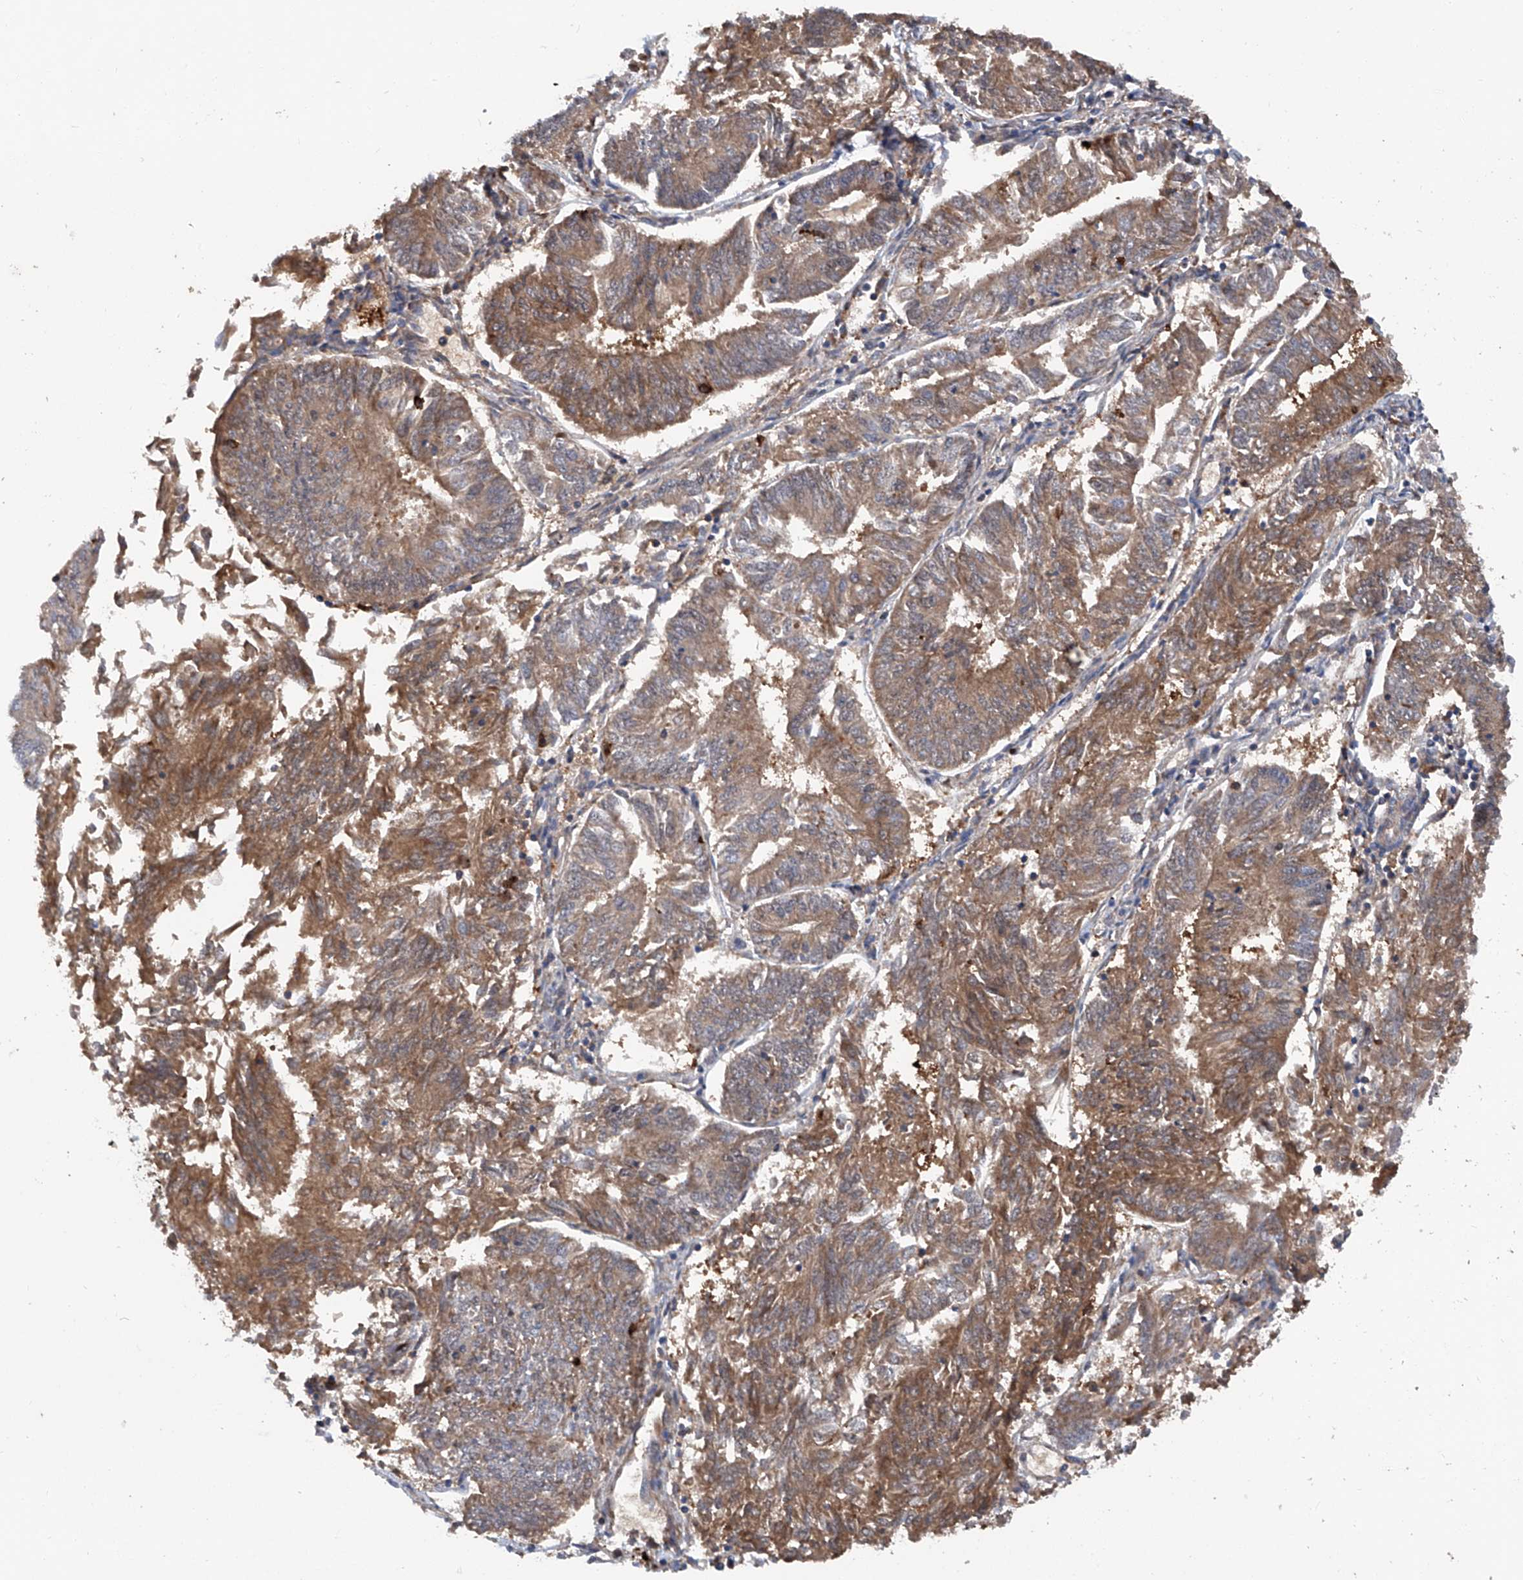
{"staining": {"intensity": "moderate", "quantity": ">75%", "location": "cytoplasmic/membranous"}, "tissue": "endometrial cancer", "cell_type": "Tumor cells", "image_type": "cancer", "snomed": [{"axis": "morphology", "description": "Adenocarcinoma, NOS"}, {"axis": "topography", "description": "Endometrium"}], "caption": "DAB immunohistochemical staining of human endometrial cancer exhibits moderate cytoplasmic/membranous protein expression in about >75% of tumor cells.", "gene": "ASCC3", "patient": {"sex": "female", "age": 58}}